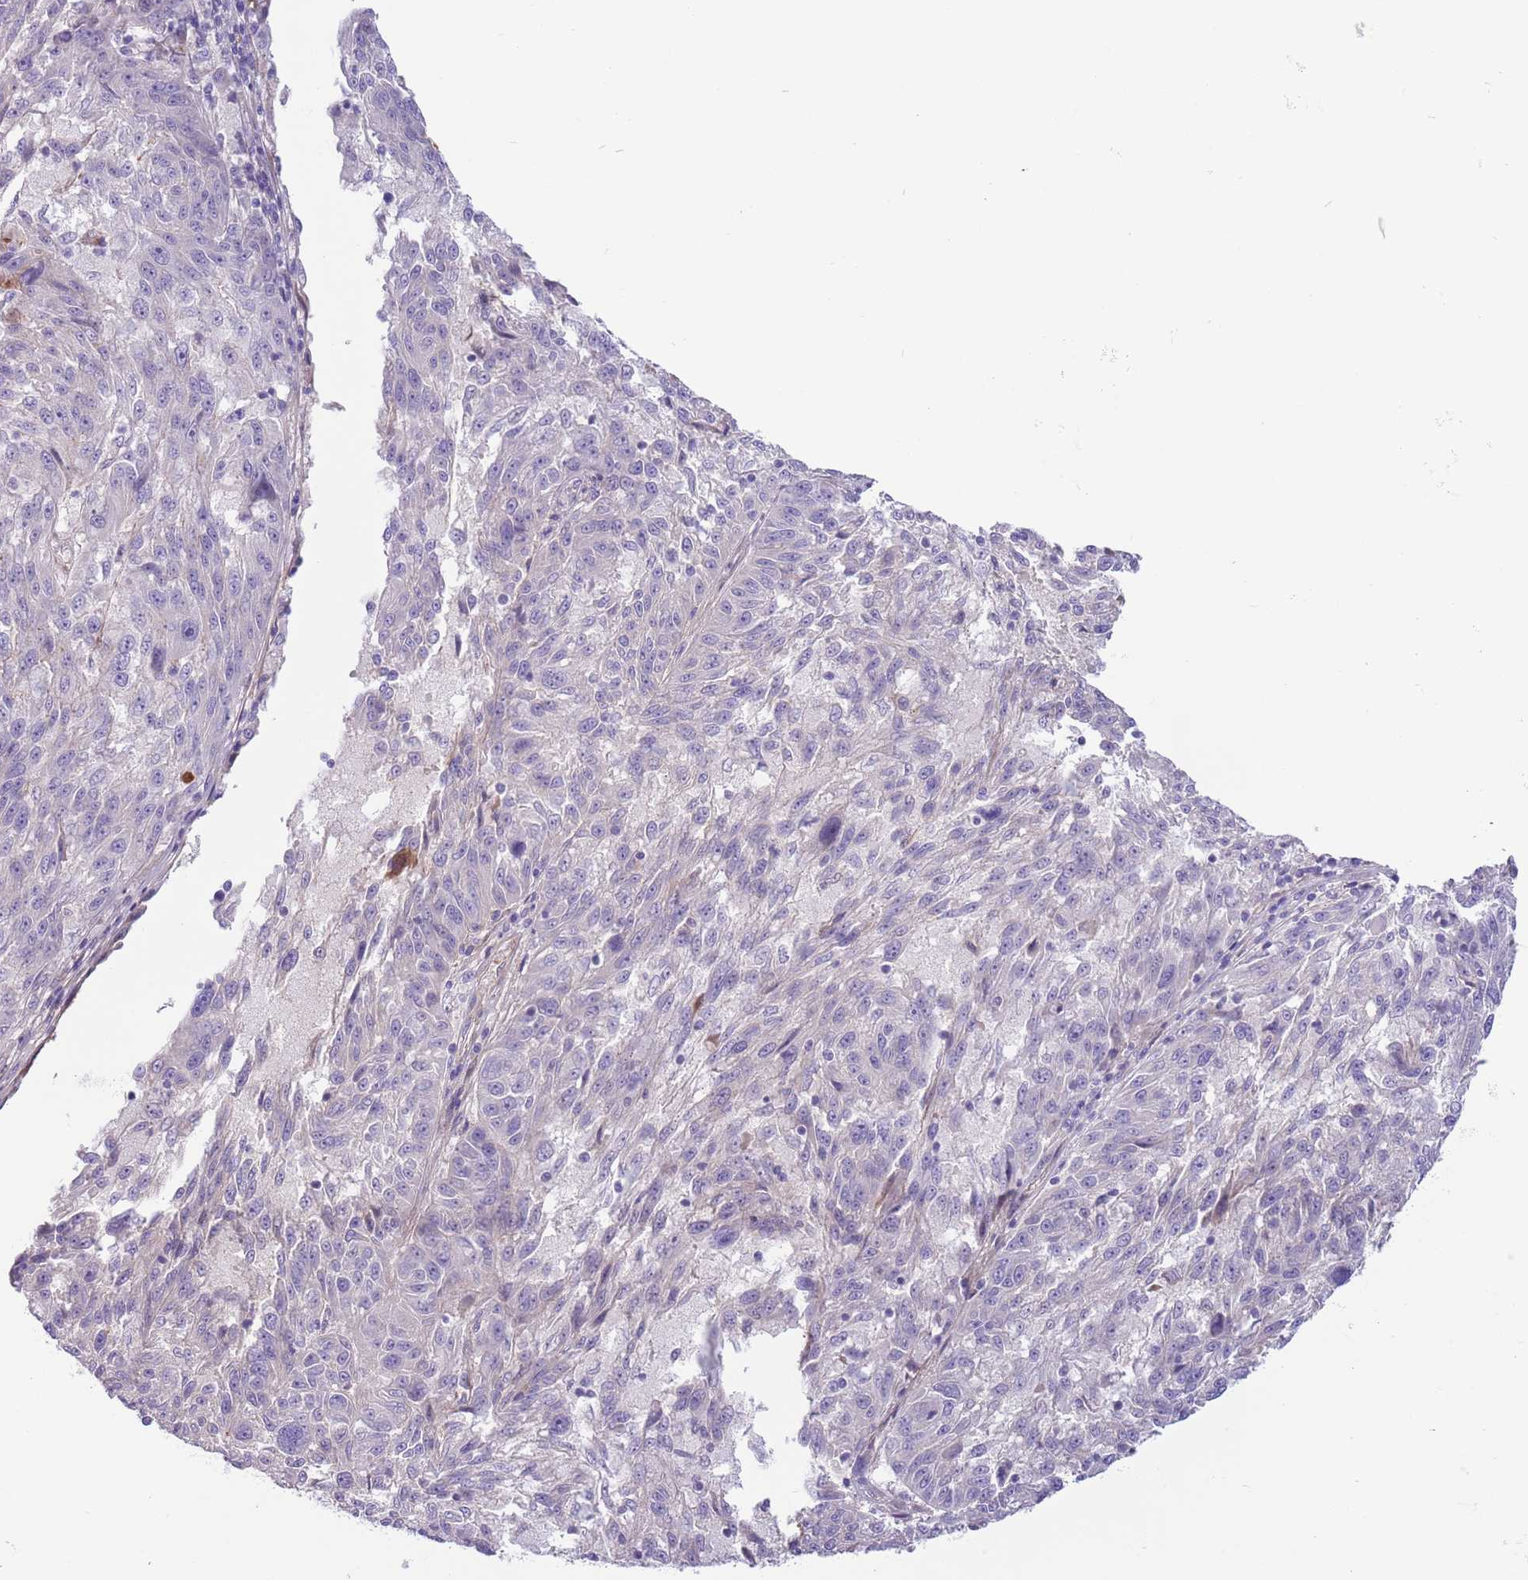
{"staining": {"intensity": "negative", "quantity": "none", "location": "none"}, "tissue": "melanoma", "cell_type": "Tumor cells", "image_type": "cancer", "snomed": [{"axis": "morphology", "description": "Malignant melanoma, NOS"}, {"axis": "topography", "description": "Skin"}], "caption": "This is a micrograph of immunohistochemistry staining of malignant melanoma, which shows no expression in tumor cells.", "gene": "CFH", "patient": {"sex": "male", "age": 53}}